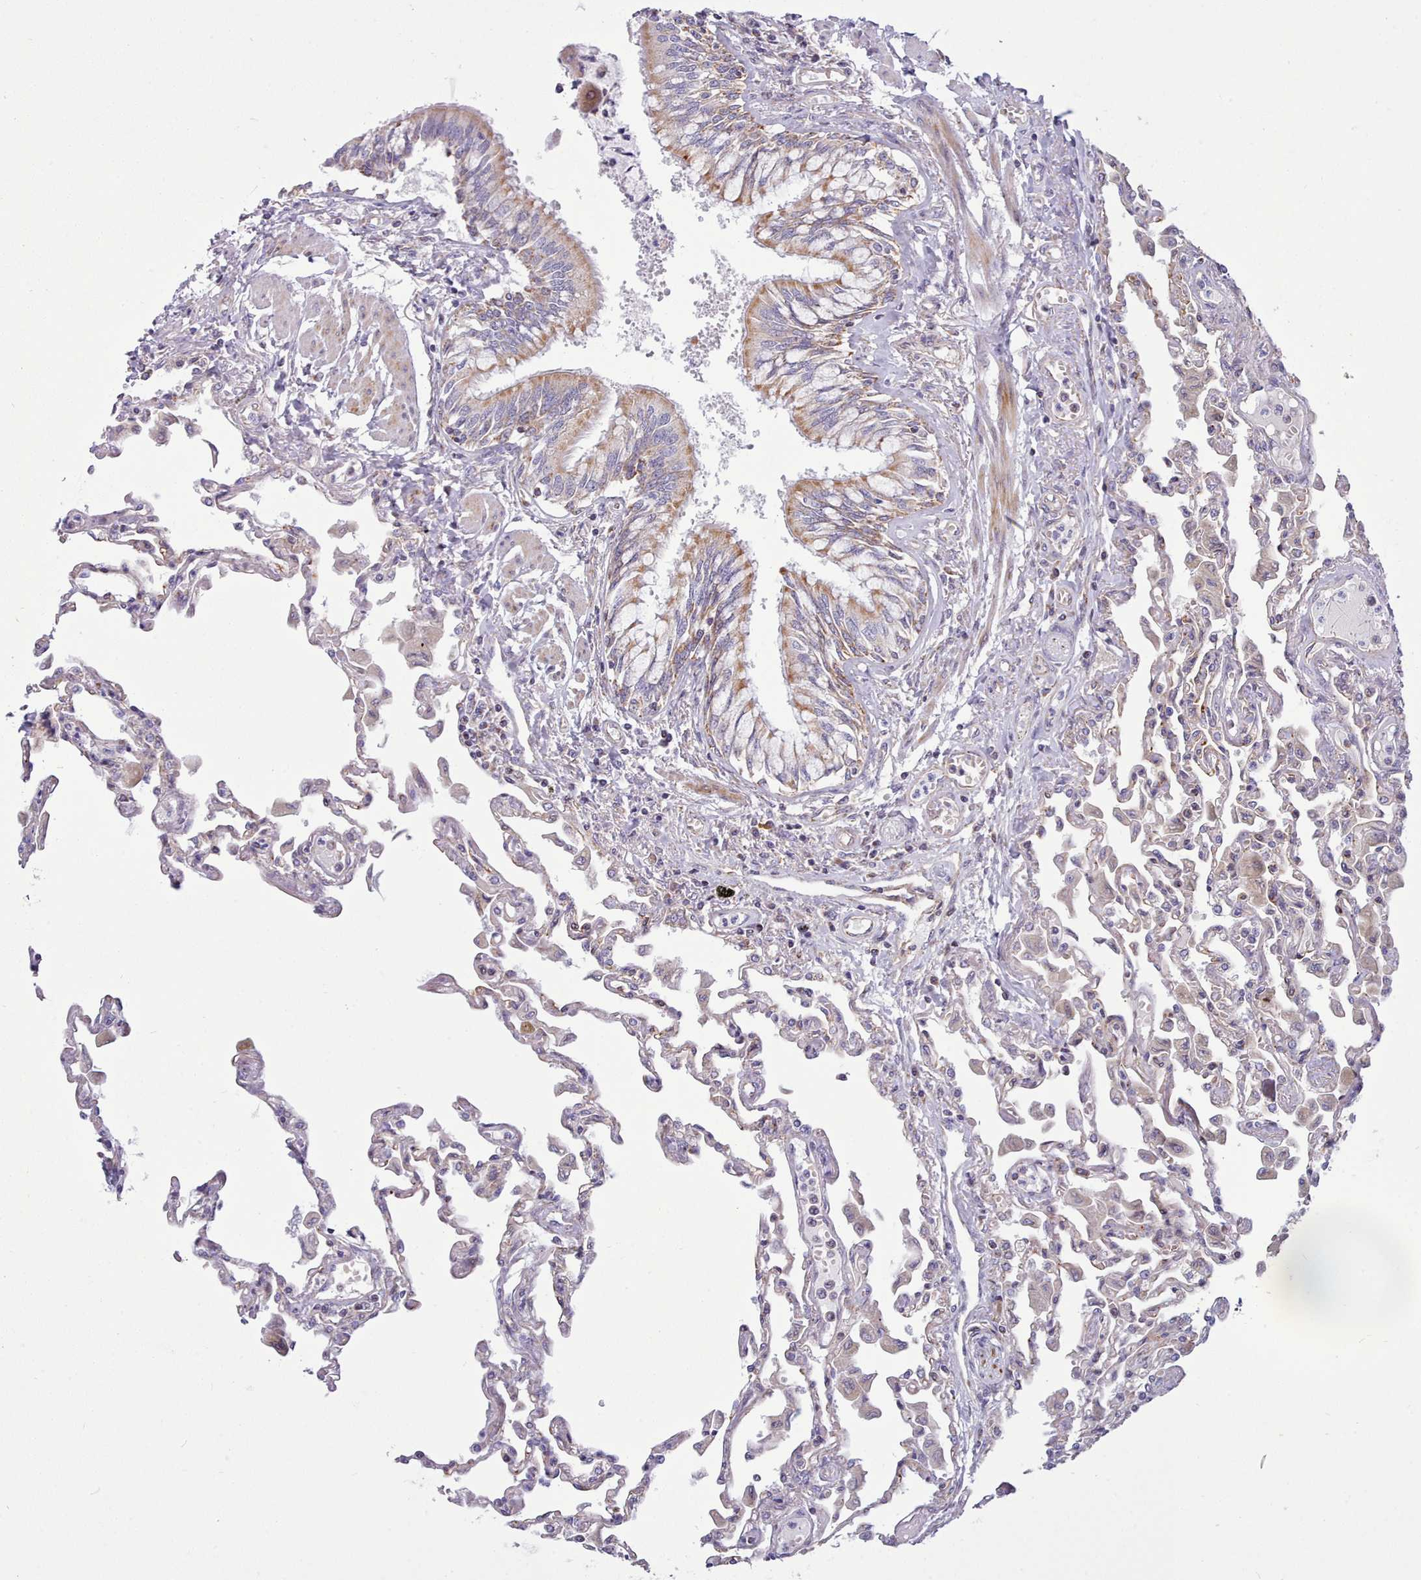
{"staining": {"intensity": "weak", "quantity": "<25%", "location": "cytoplasmic/membranous"}, "tissue": "lung", "cell_type": "Alveolar cells", "image_type": "normal", "snomed": [{"axis": "morphology", "description": "Normal tissue, NOS"}, {"axis": "topography", "description": "Bronchus"}, {"axis": "topography", "description": "Lung"}], "caption": "Protein analysis of normal lung displays no significant expression in alveolar cells.", "gene": "MRPL21", "patient": {"sex": "female", "age": 49}}